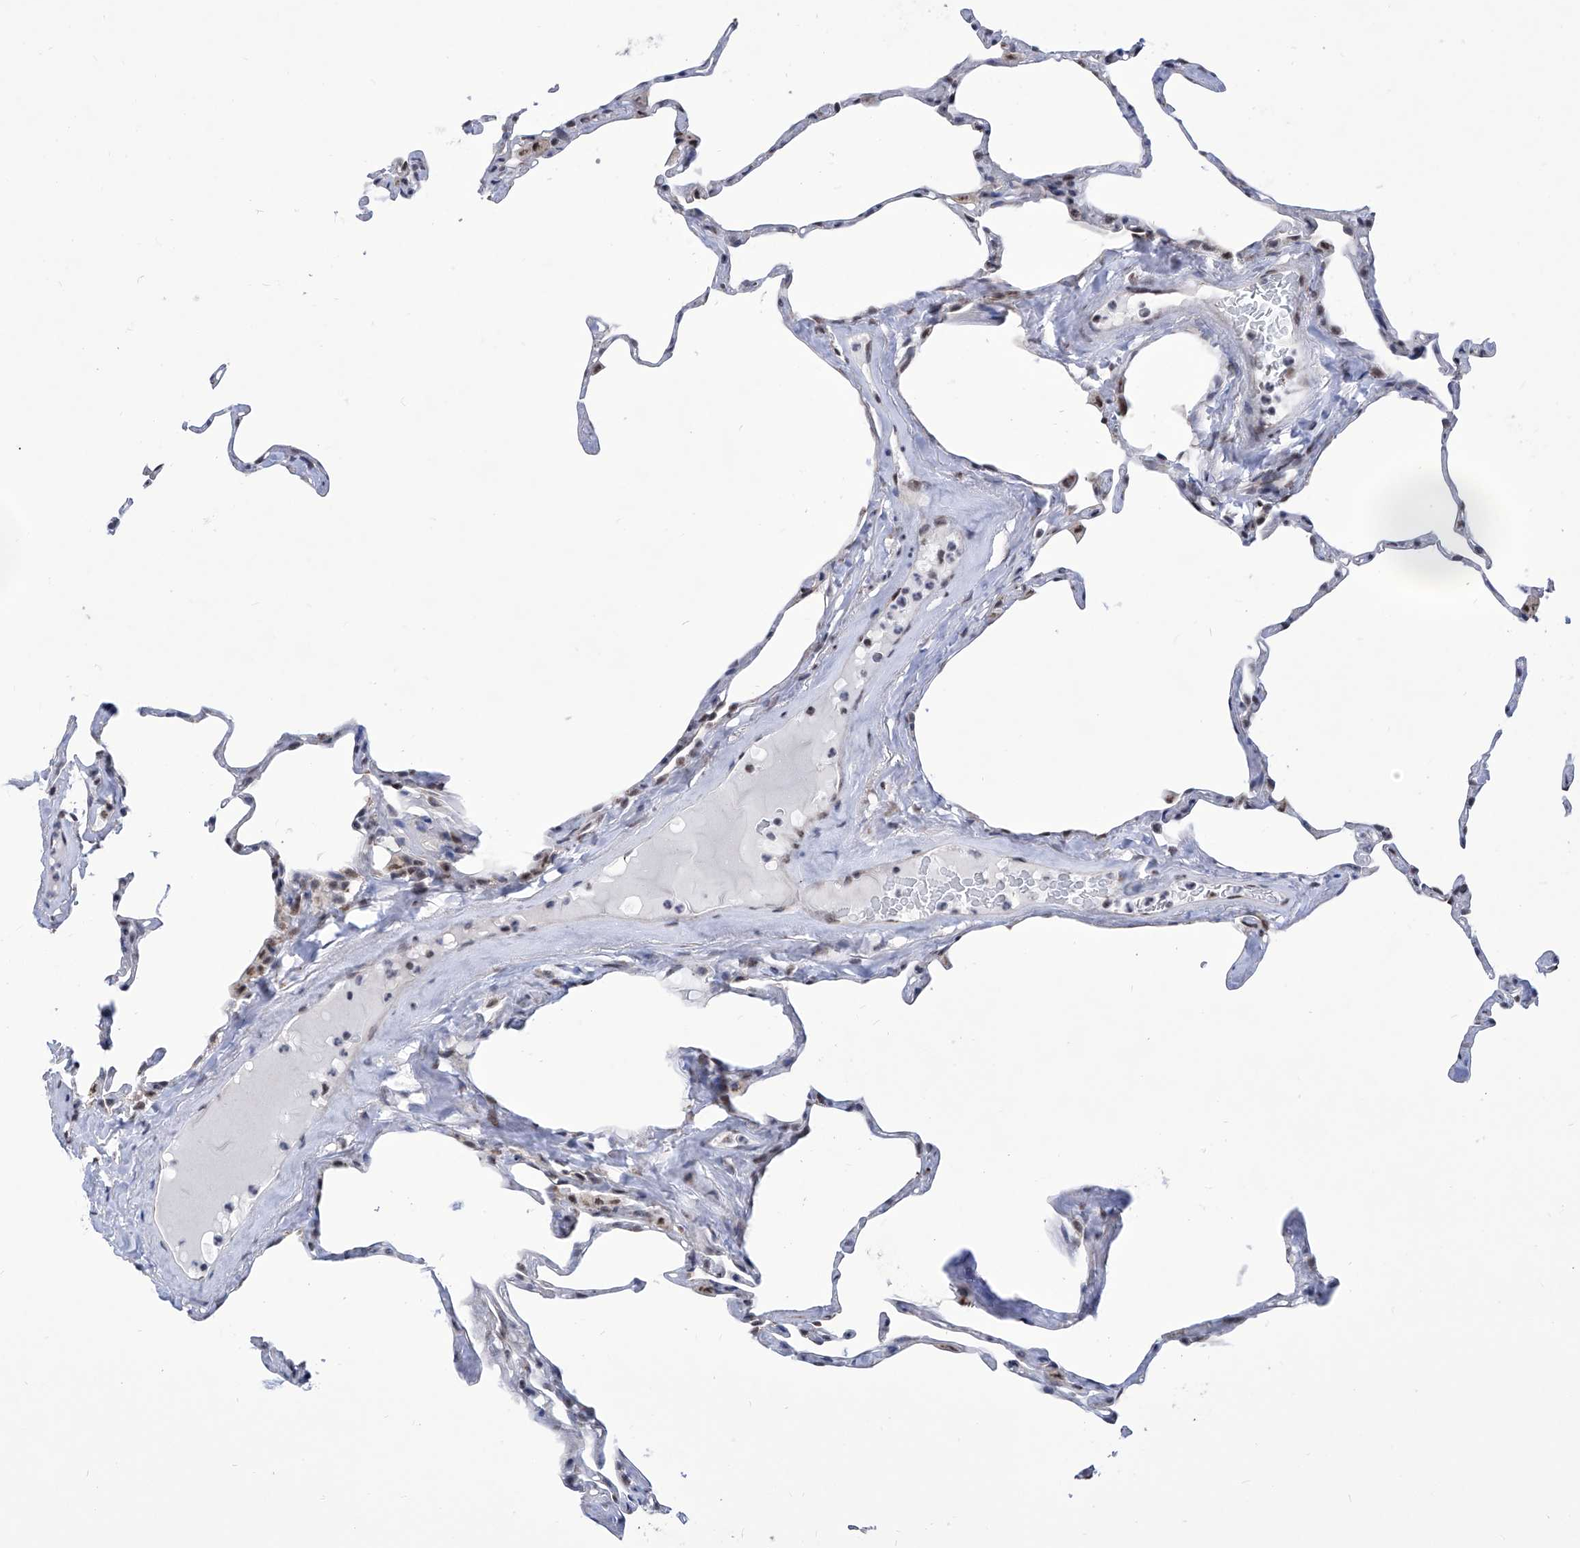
{"staining": {"intensity": "negative", "quantity": "none", "location": "none"}, "tissue": "lung", "cell_type": "Alveolar cells", "image_type": "normal", "snomed": [{"axis": "morphology", "description": "Normal tissue, NOS"}, {"axis": "topography", "description": "Lung"}], "caption": "DAB (3,3'-diaminobenzidine) immunohistochemical staining of normal lung reveals no significant staining in alveolar cells. (DAB immunohistochemistry (IHC) with hematoxylin counter stain).", "gene": "SART1", "patient": {"sex": "male", "age": 65}}